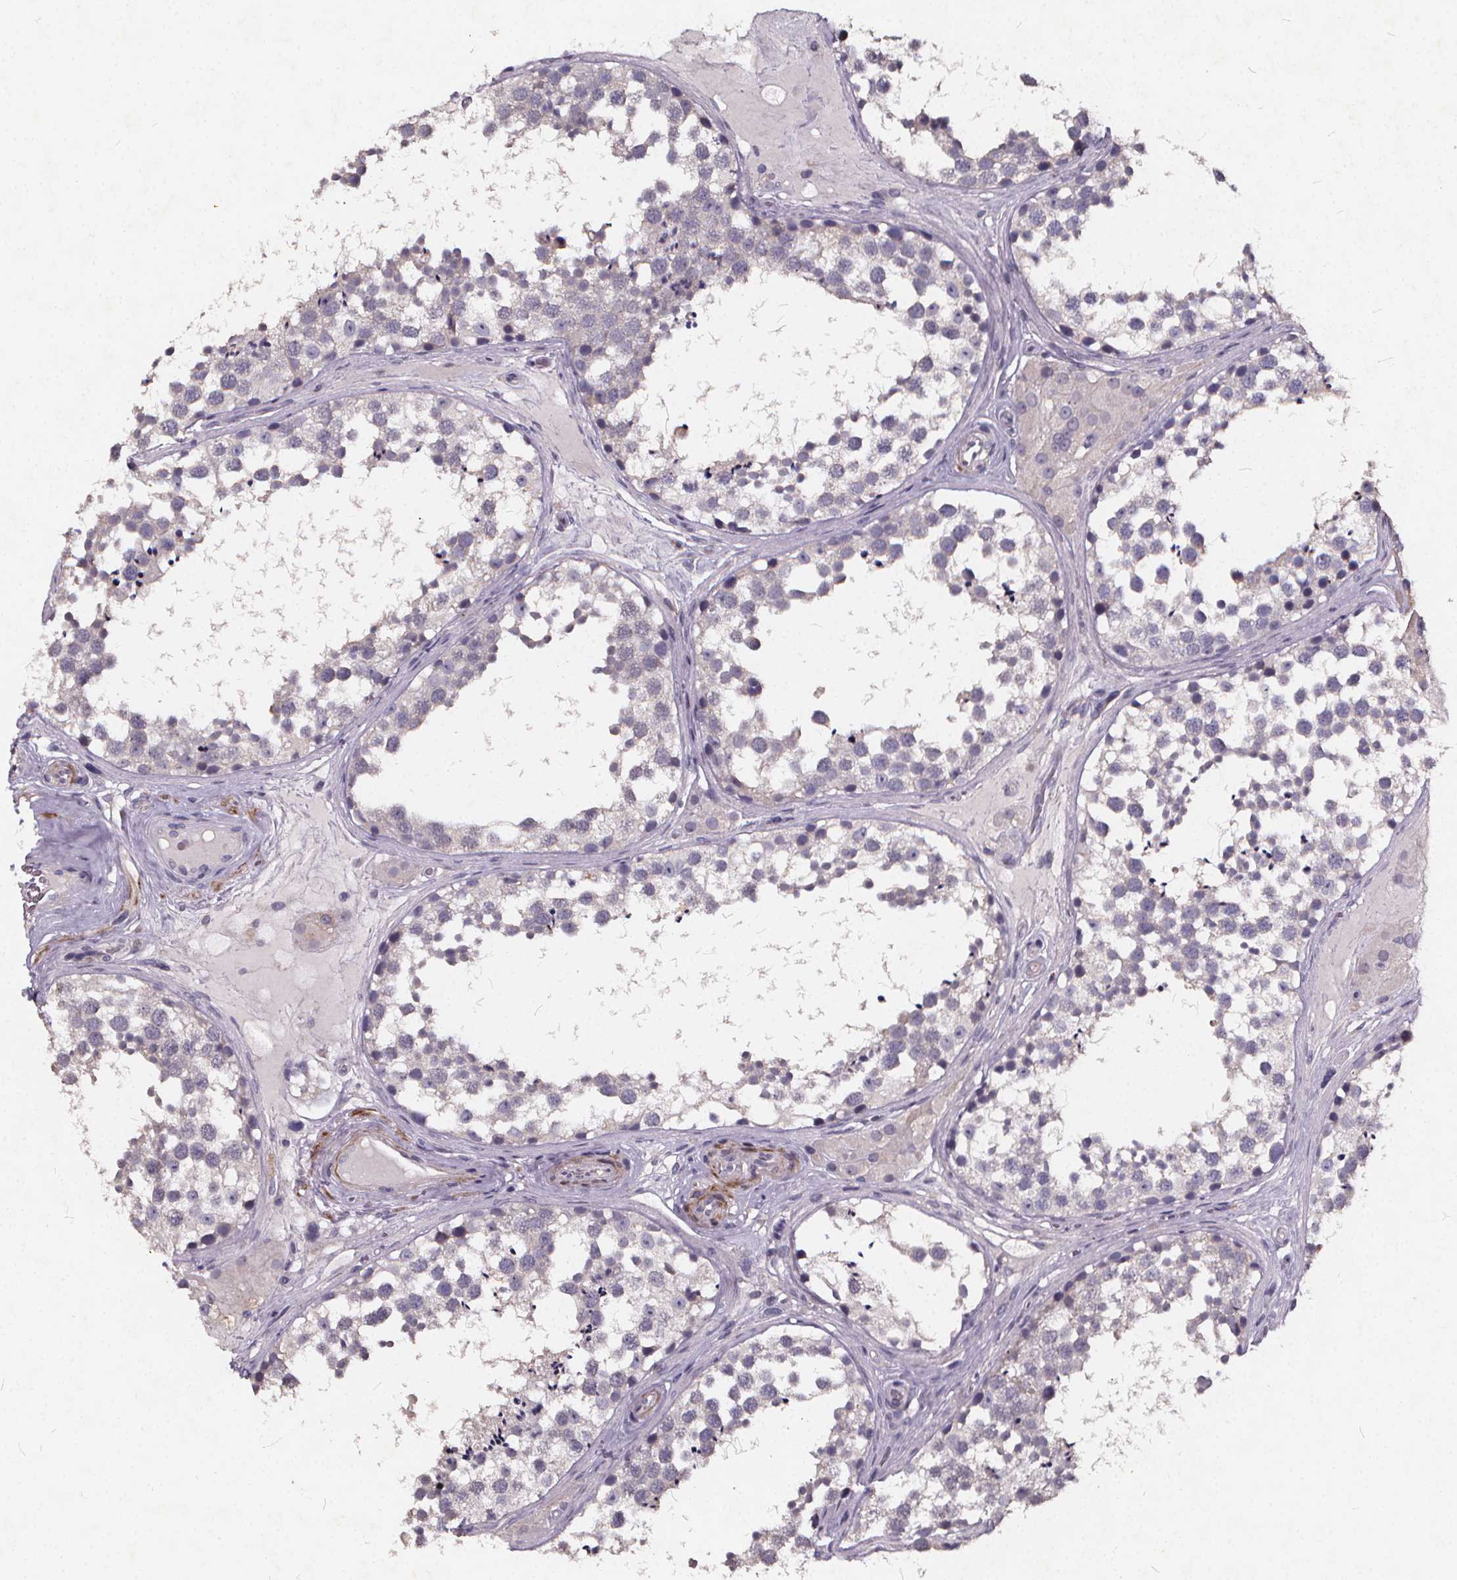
{"staining": {"intensity": "negative", "quantity": "none", "location": "none"}, "tissue": "testis", "cell_type": "Cells in seminiferous ducts", "image_type": "normal", "snomed": [{"axis": "morphology", "description": "Normal tissue, NOS"}, {"axis": "morphology", "description": "Seminoma, NOS"}, {"axis": "topography", "description": "Testis"}], "caption": "An IHC photomicrograph of benign testis is shown. There is no staining in cells in seminiferous ducts of testis. (DAB (3,3'-diaminobenzidine) immunohistochemistry visualized using brightfield microscopy, high magnification).", "gene": "TSPAN14", "patient": {"sex": "male", "age": 65}}